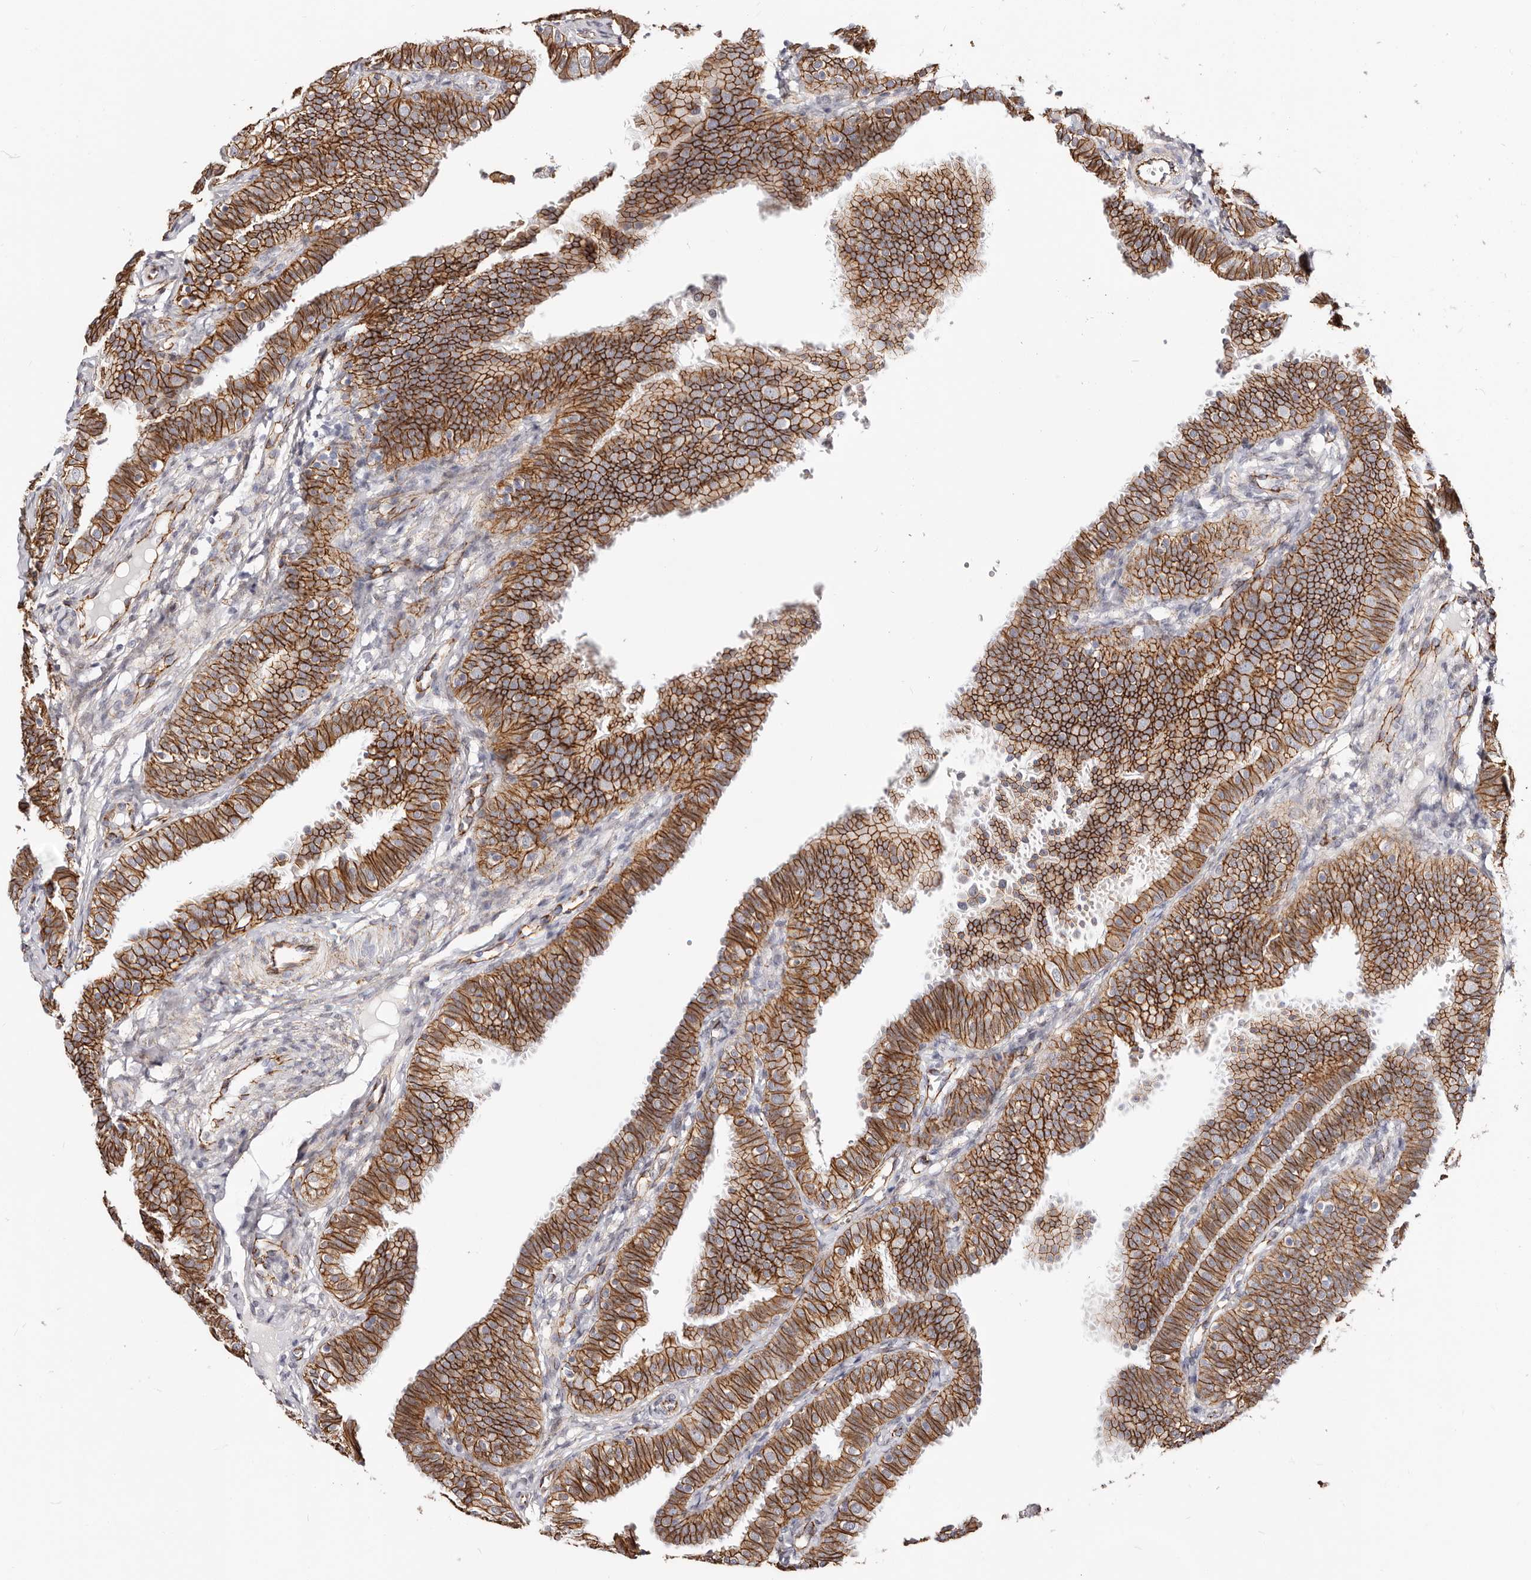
{"staining": {"intensity": "strong", "quantity": ">75%", "location": "cytoplasmic/membranous"}, "tissue": "fallopian tube", "cell_type": "Glandular cells", "image_type": "normal", "snomed": [{"axis": "morphology", "description": "Normal tissue, NOS"}, {"axis": "topography", "description": "Fallopian tube"}], "caption": "Unremarkable fallopian tube was stained to show a protein in brown. There is high levels of strong cytoplasmic/membranous staining in about >75% of glandular cells. (DAB IHC, brown staining for protein, blue staining for nuclei).", "gene": "CTNNB1", "patient": {"sex": "female", "age": 35}}